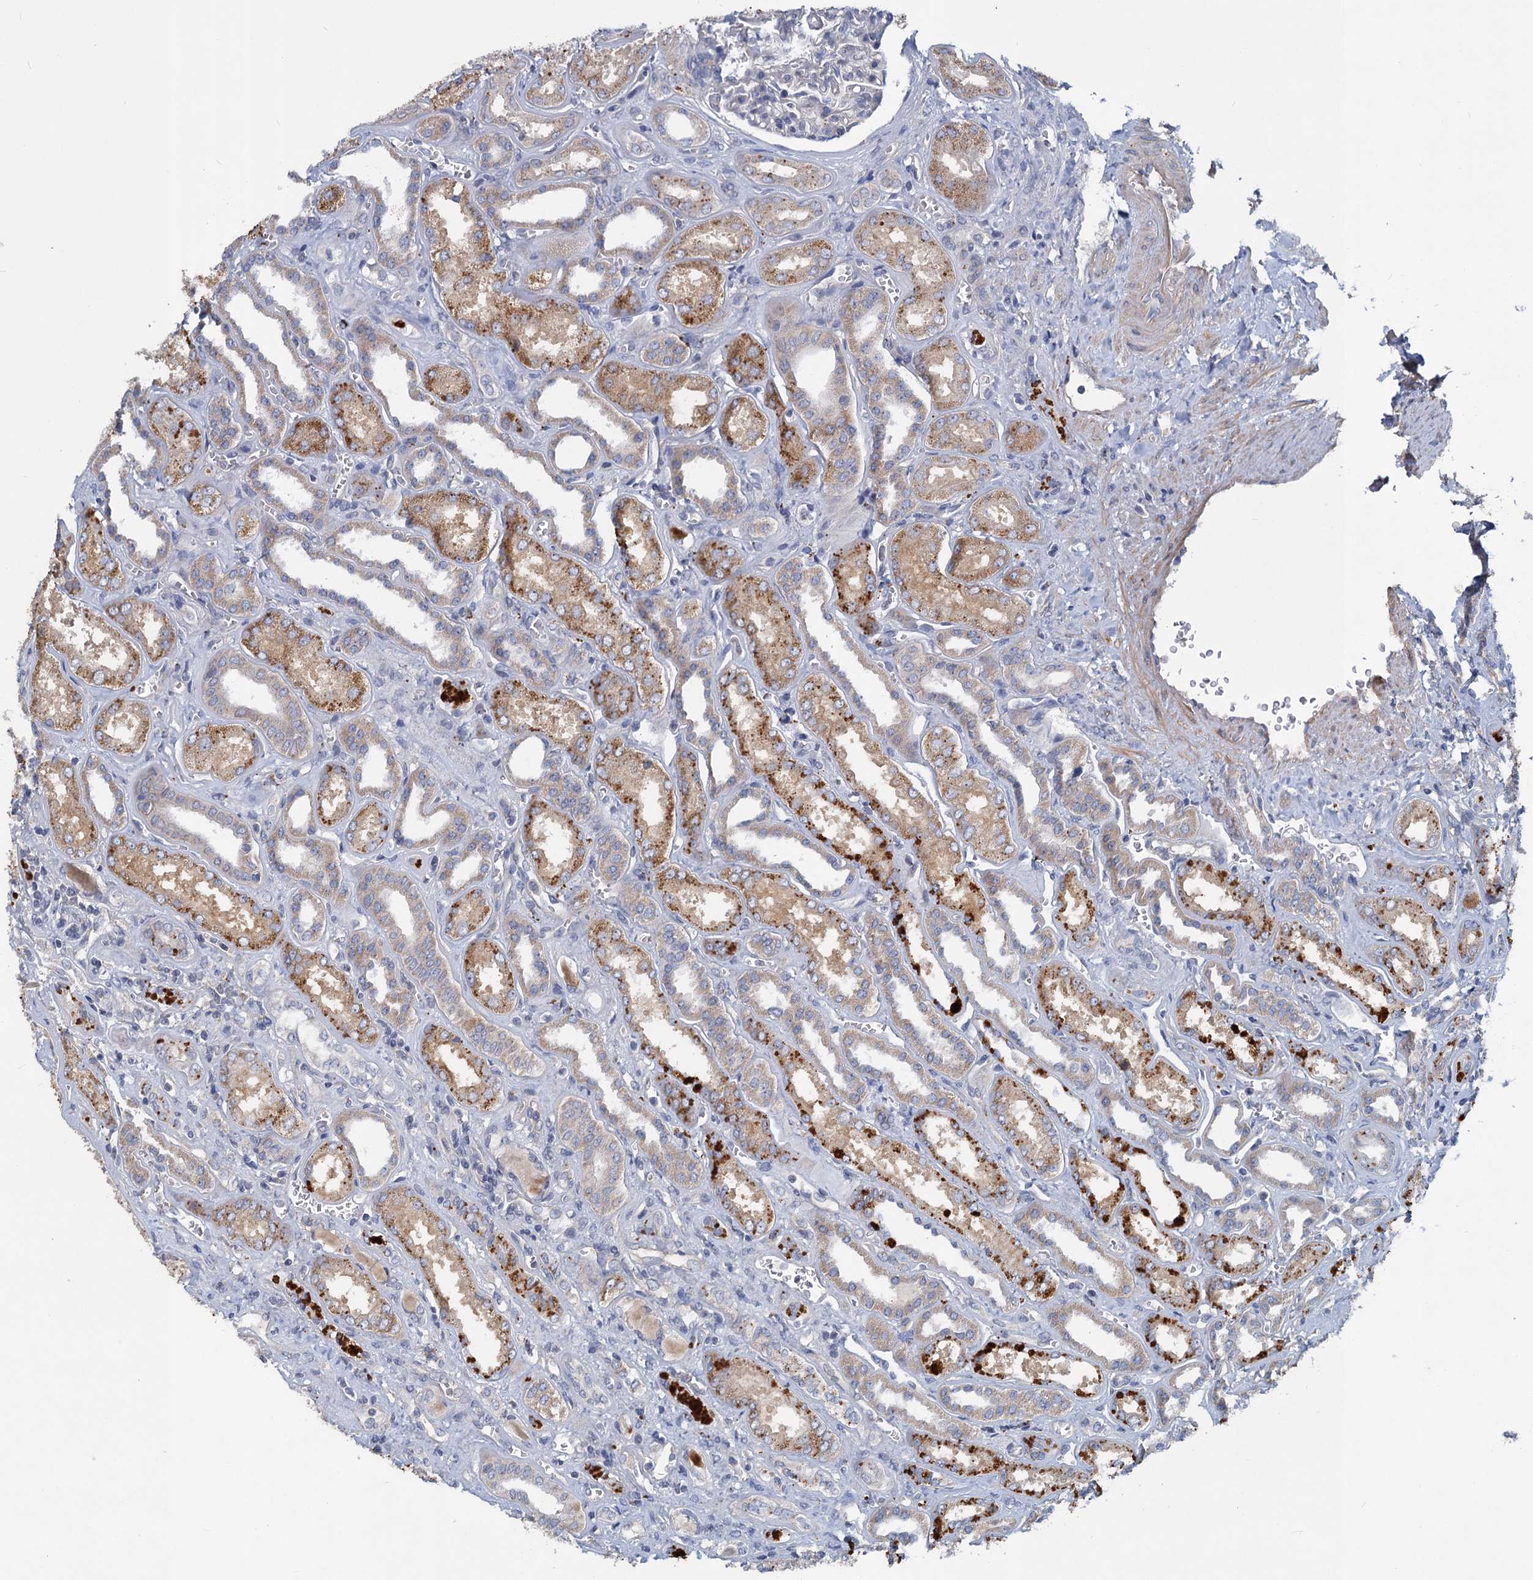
{"staining": {"intensity": "negative", "quantity": "none", "location": "none"}, "tissue": "kidney", "cell_type": "Cells in glomeruli", "image_type": "normal", "snomed": [{"axis": "morphology", "description": "Normal tissue, NOS"}, {"axis": "morphology", "description": "Adenocarcinoma, NOS"}, {"axis": "topography", "description": "Kidney"}], "caption": "Image shows no protein positivity in cells in glomeruli of normal kidney.", "gene": "SLC2A7", "patient": {"sex": "female", "age": 68}}